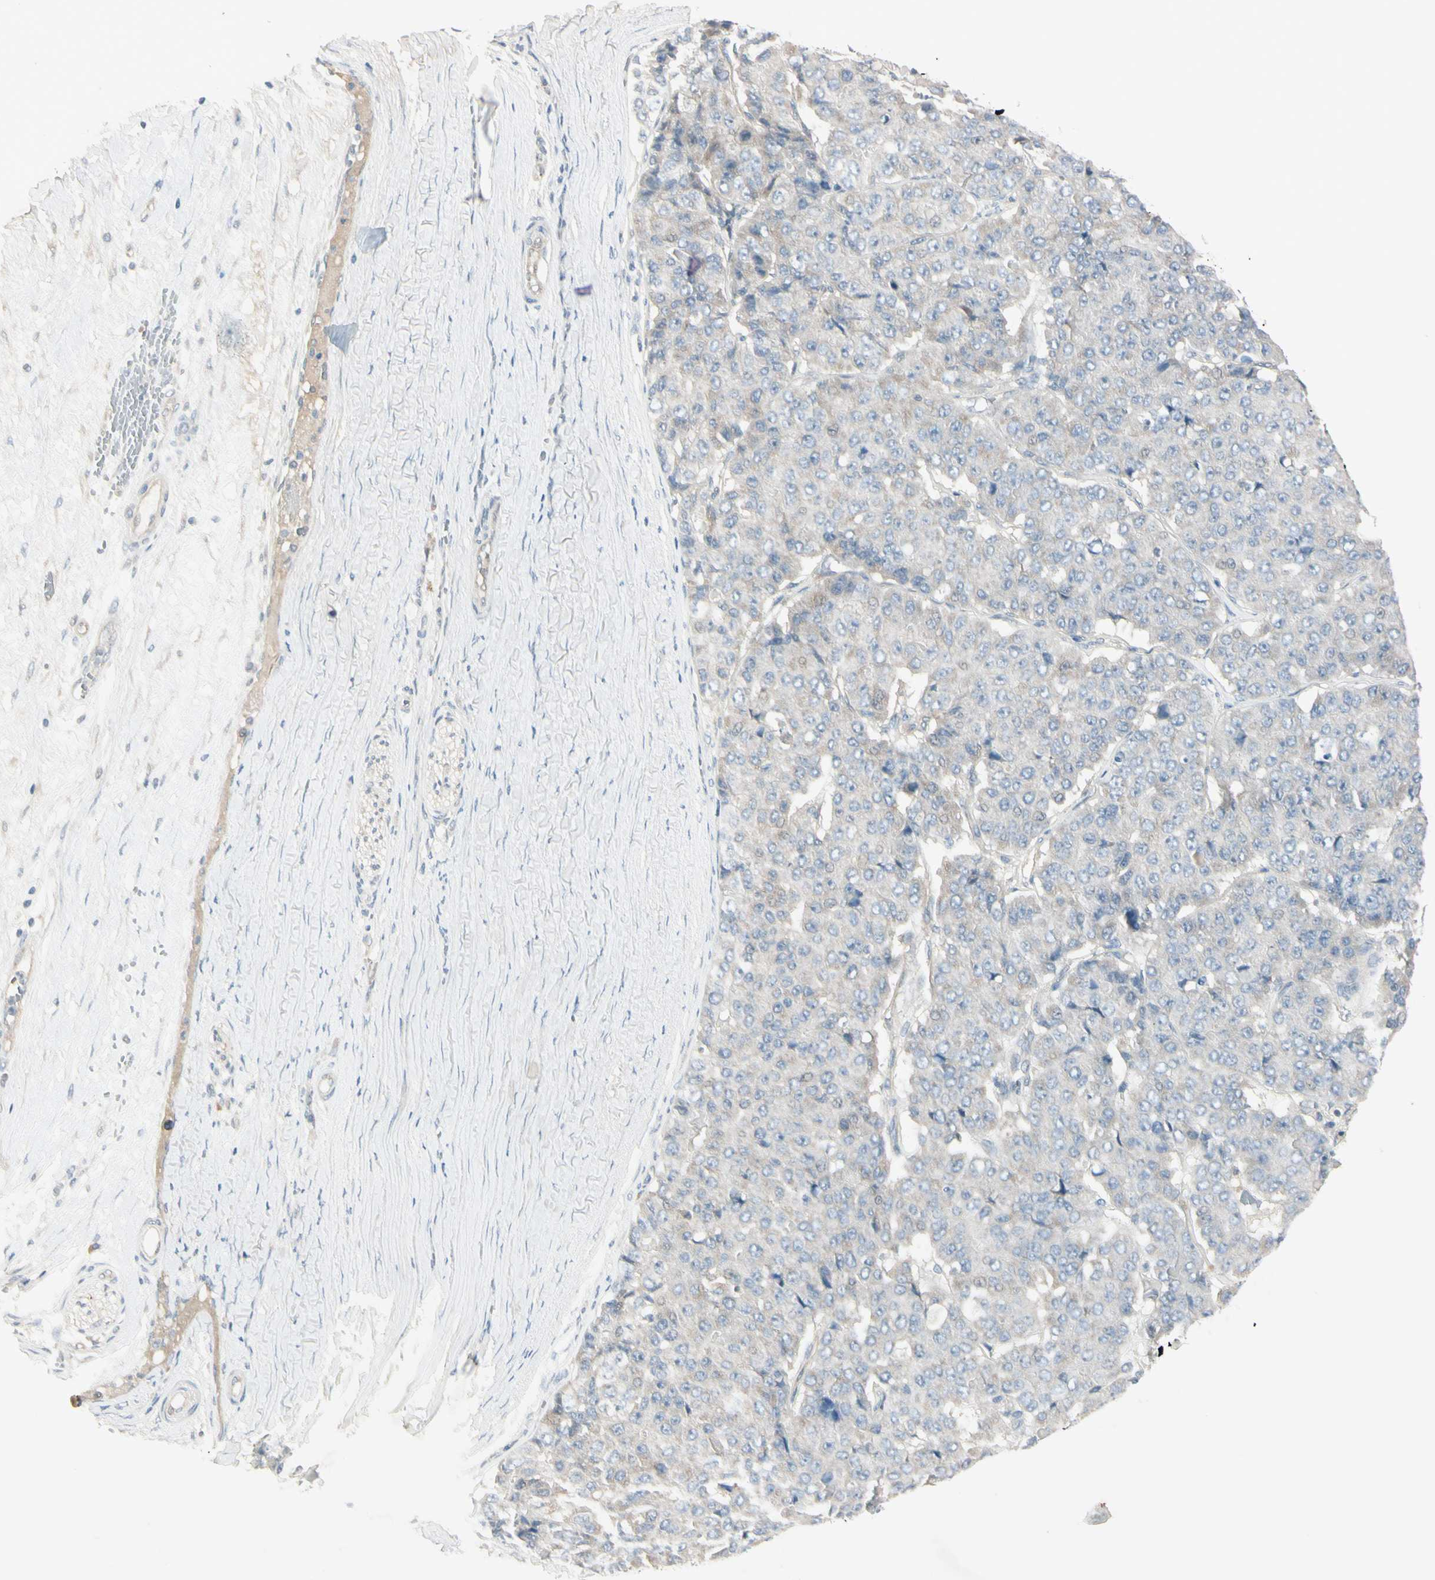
{"staining": {"intensity": "negative", "quantity": "none", "location": "none"}, "tissue": "pancreatic cancer", "cell_type": "Tumor cells", "image_type": "cancer", "snomed": [{"axis": "morphology", "description": "Adenocarcinoma, NOS"}, {"axis": "topography", "description": "Pancreas"}], "caption": "This is an IHC image of adenocarcinoma (pancreatic). There is no staining in tumor cells.", "gene": "AATK", "patient": {"sex": "male", "age": 50}}